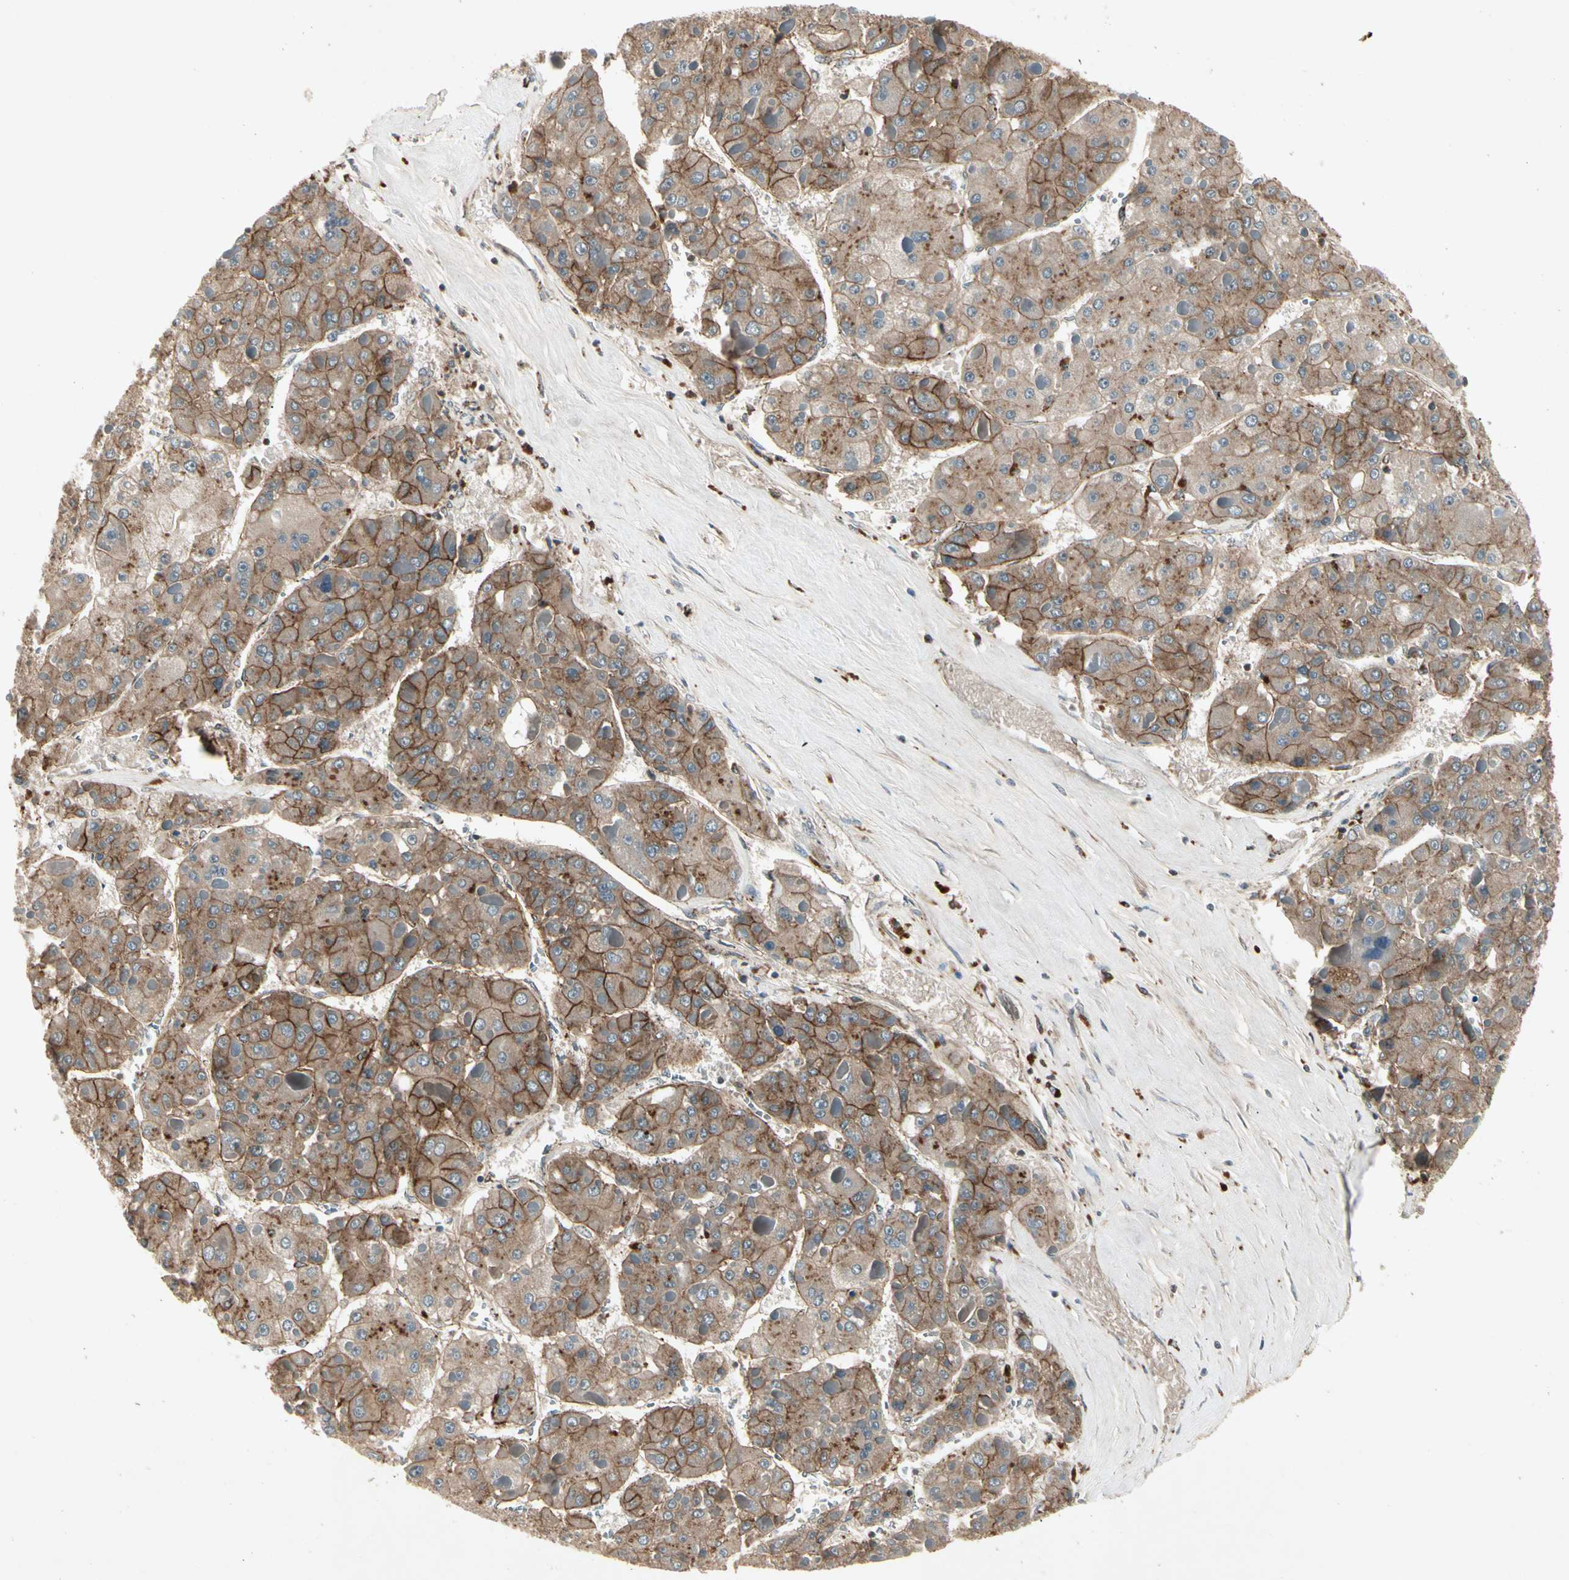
{"staining": {"intensity": "strong", "quantity": ">75%", "location": "cytoplasmic/membranous"}, "tissue": "liver cancer", "cell_type": "Tumor cells", "image_type": "cancer", "snomed": [{"axis": "morphology", "description": "Carcinoma, Hepatocellular, NOS"}, {"axis": "topography", "description": "Liver"}], "caption": "Human liver hepatocellular carcinoma stained for a protein (brown) displays strong cytoplasmic/membranous positive expression in approximately >75% of tumor cells.", "gene": "FLOT1", "patient": {"sex": "female", "age": 73}}